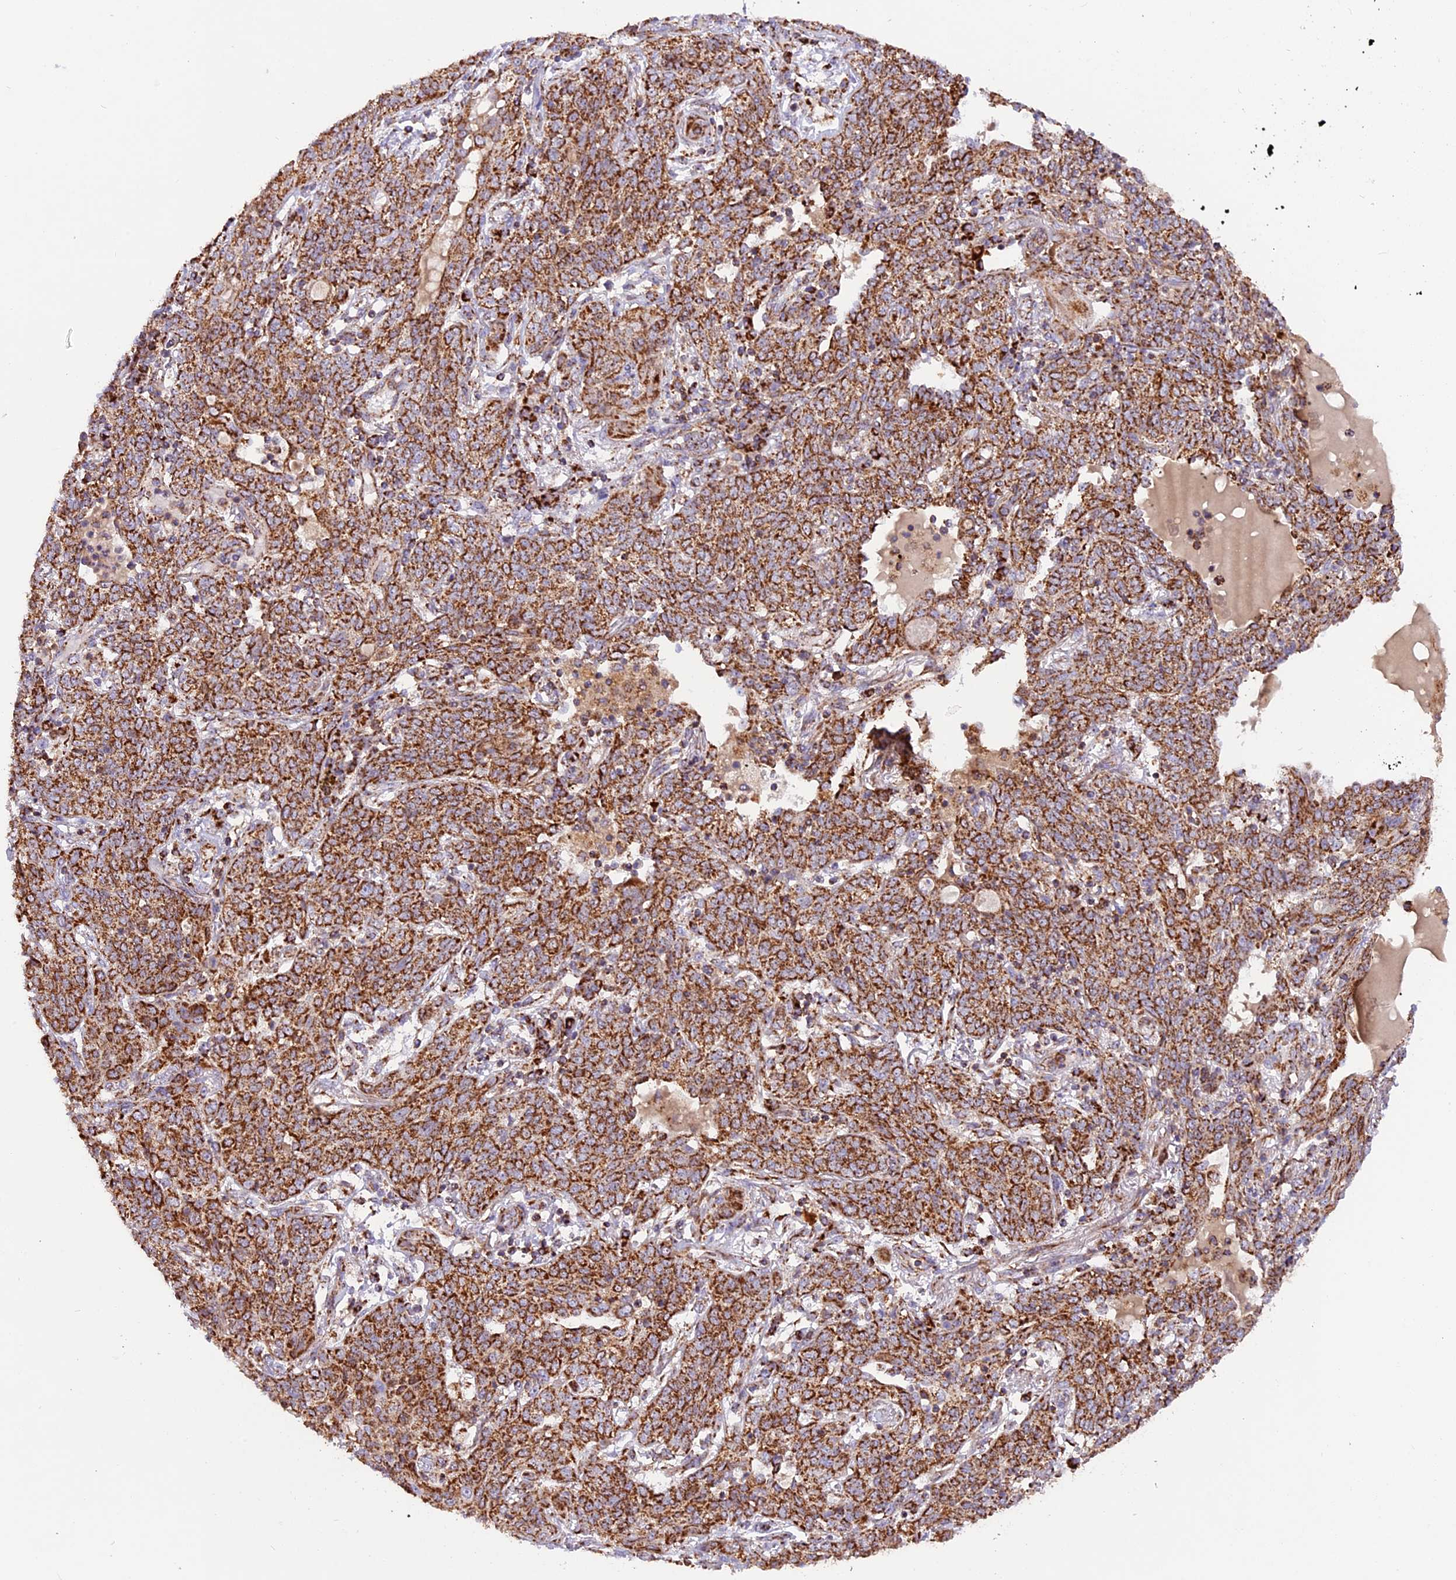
{"staining": {"intensity": "strong", "quantity": ">75%", "location": "cytoplasmic/membranous"}, "tissue": "lung cancer", "cell_type": "Tumor cells", "image_type": "cancer", "snomed": [{"axis": "morphology", "description": "Squamous cell carcinoma, NOS"}, {"axis": "topography", "description": "Lung"}], "caption": "Immunohistochemical staining of squamous cell carcinoma (lung) exhibits high levels of strong cytoplasmic/membranous expression in about >75% of tumor cells.", "gene": "NDUFA8", "patient": {"sex": "female", "age": 70}}